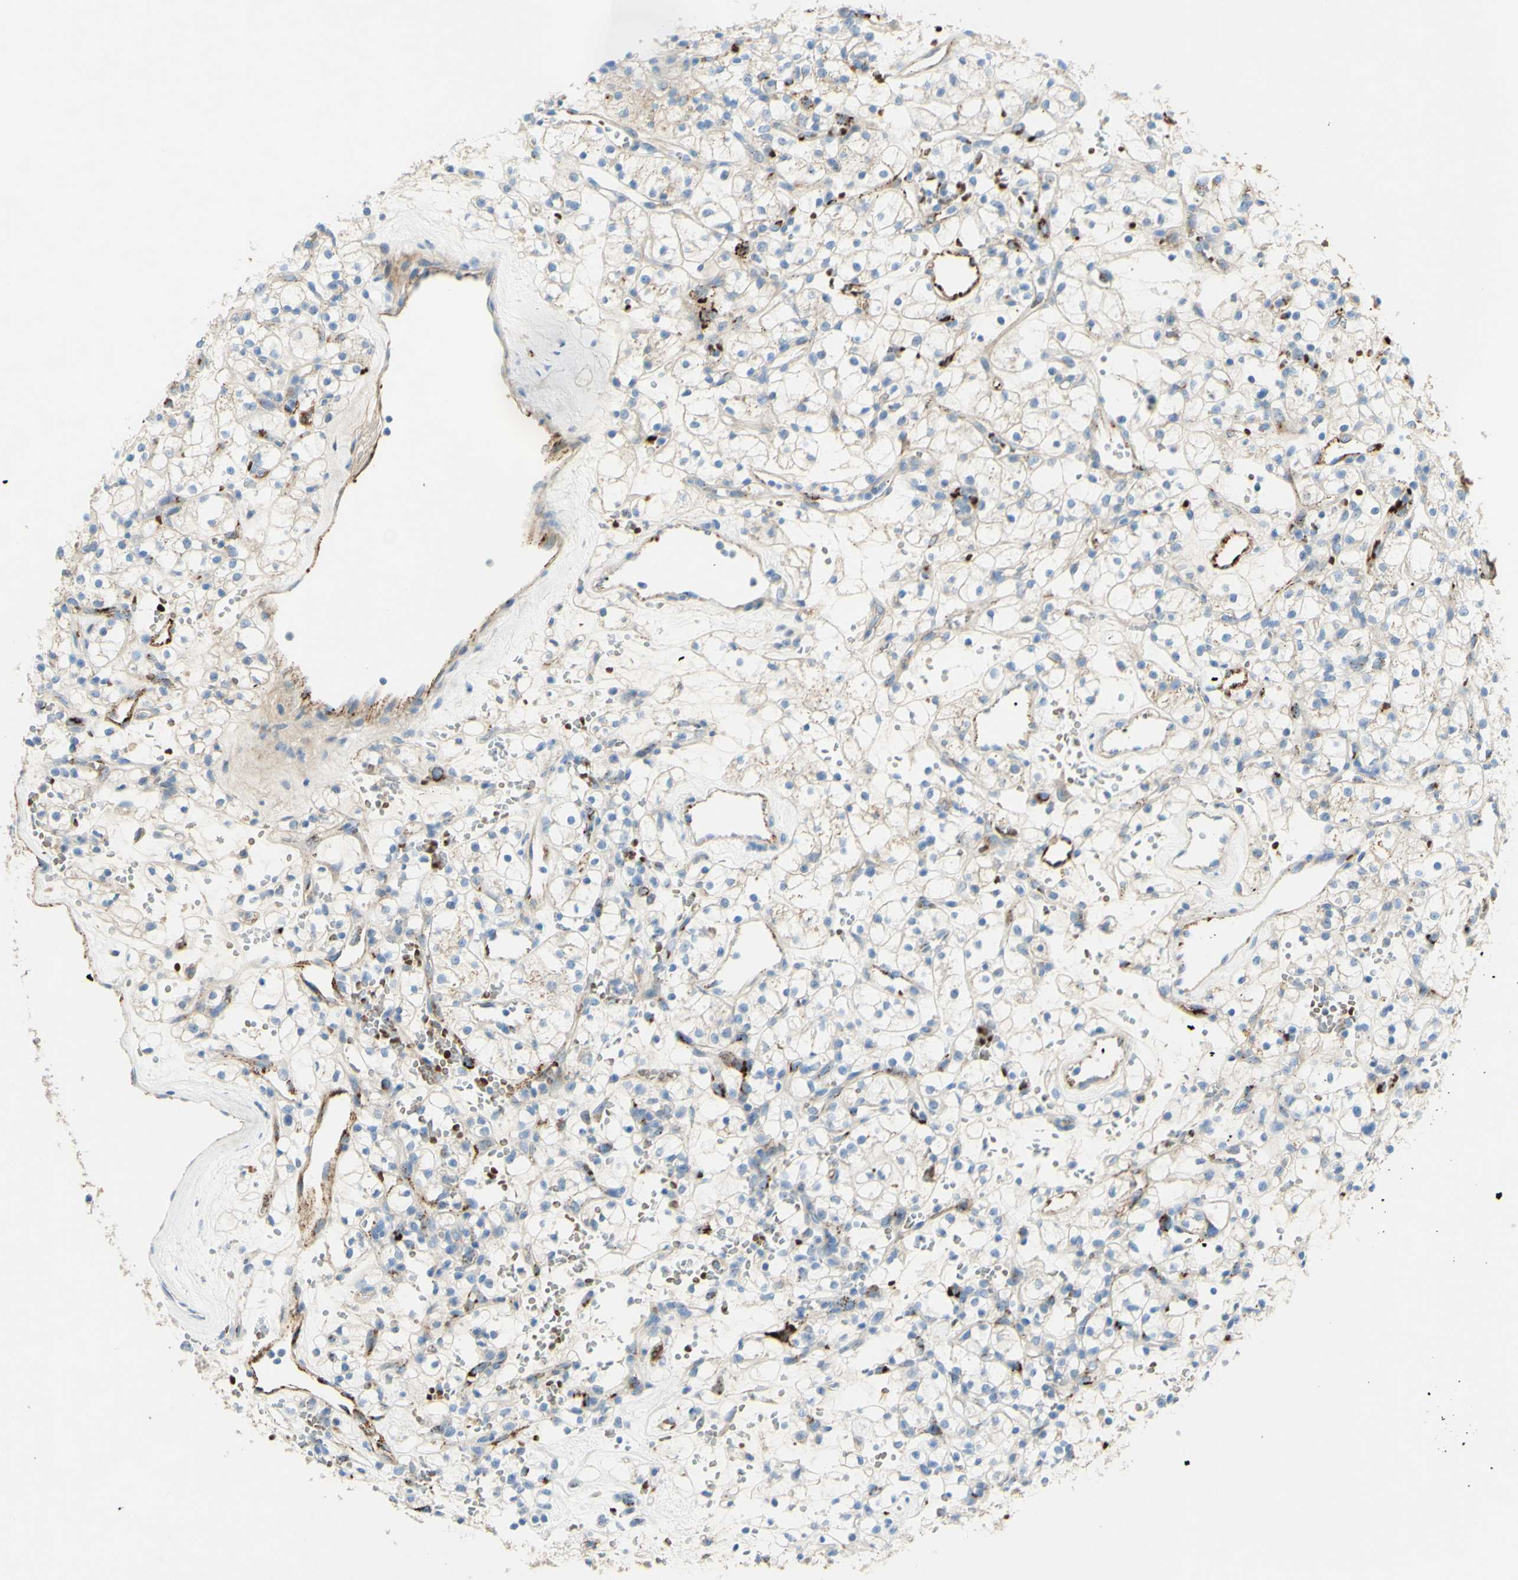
{"staining": {"intensity": "negative", "quantity": "none", "location": "none"}, "tissue": "renal cancer", "cell_type": "Tumor cells", "image_type": "cancer", "snomed": [{"axis": "morphology", "description": "Adenocarcinoma, NOS"}, {"axis": "topography", "description": "Kidney"}], "caption": "Immunohistochemistry image of neoplastic tissue: human renal adenocarcinoma stained with DAB demonstrates no significant protein positivity in tumor cells. (DAB immunohistochemistry (IHC), high magnification).", "gene": "GAN", "patient": {"sex": "female", "age": 60}}